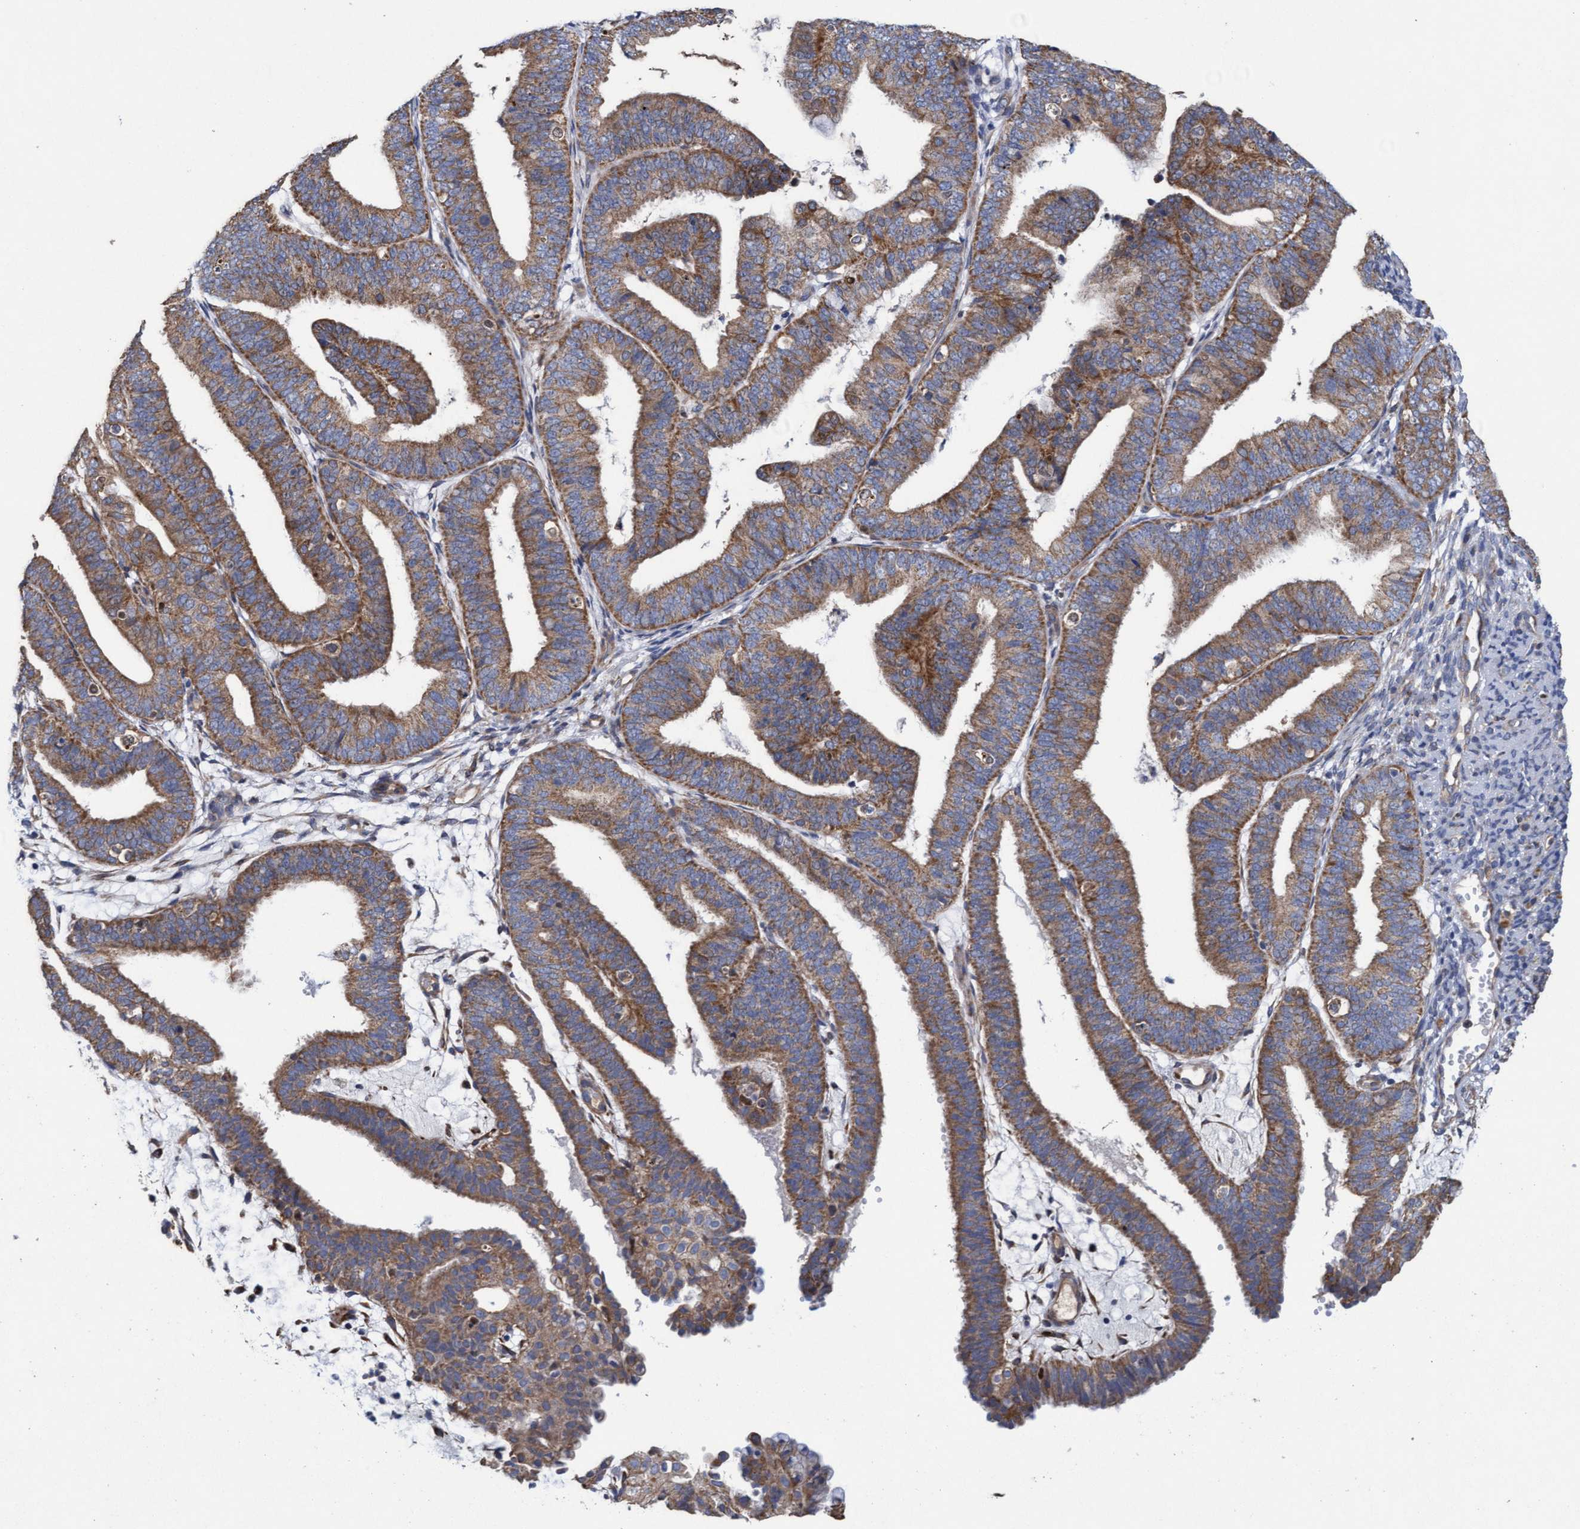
{"staining": {"intensity": "moderate", "quantity": ">75%", "location": "cytoplasmic/membranous"}, "tissue": "endometrial cancer", "cell_type": "Tumor cells", "image_type": "cancer", "snomed": [{"axis": "morphology", "description": "Adenocarcinoma, NOS"}, {"axis": "topography", "description": "Endometrium"}], "caption": "An image of endometrial adenocarcinoma stained for a protein displays moderate cytoplasmic/membranous brown staining in tumor cells. (DAB (3,3'-diaminobenzidine) IHC, brown staining for protein, blue staining for nuclei).", "gene": "MRPL38", "patient": {"sex": "female", "age": 63}}